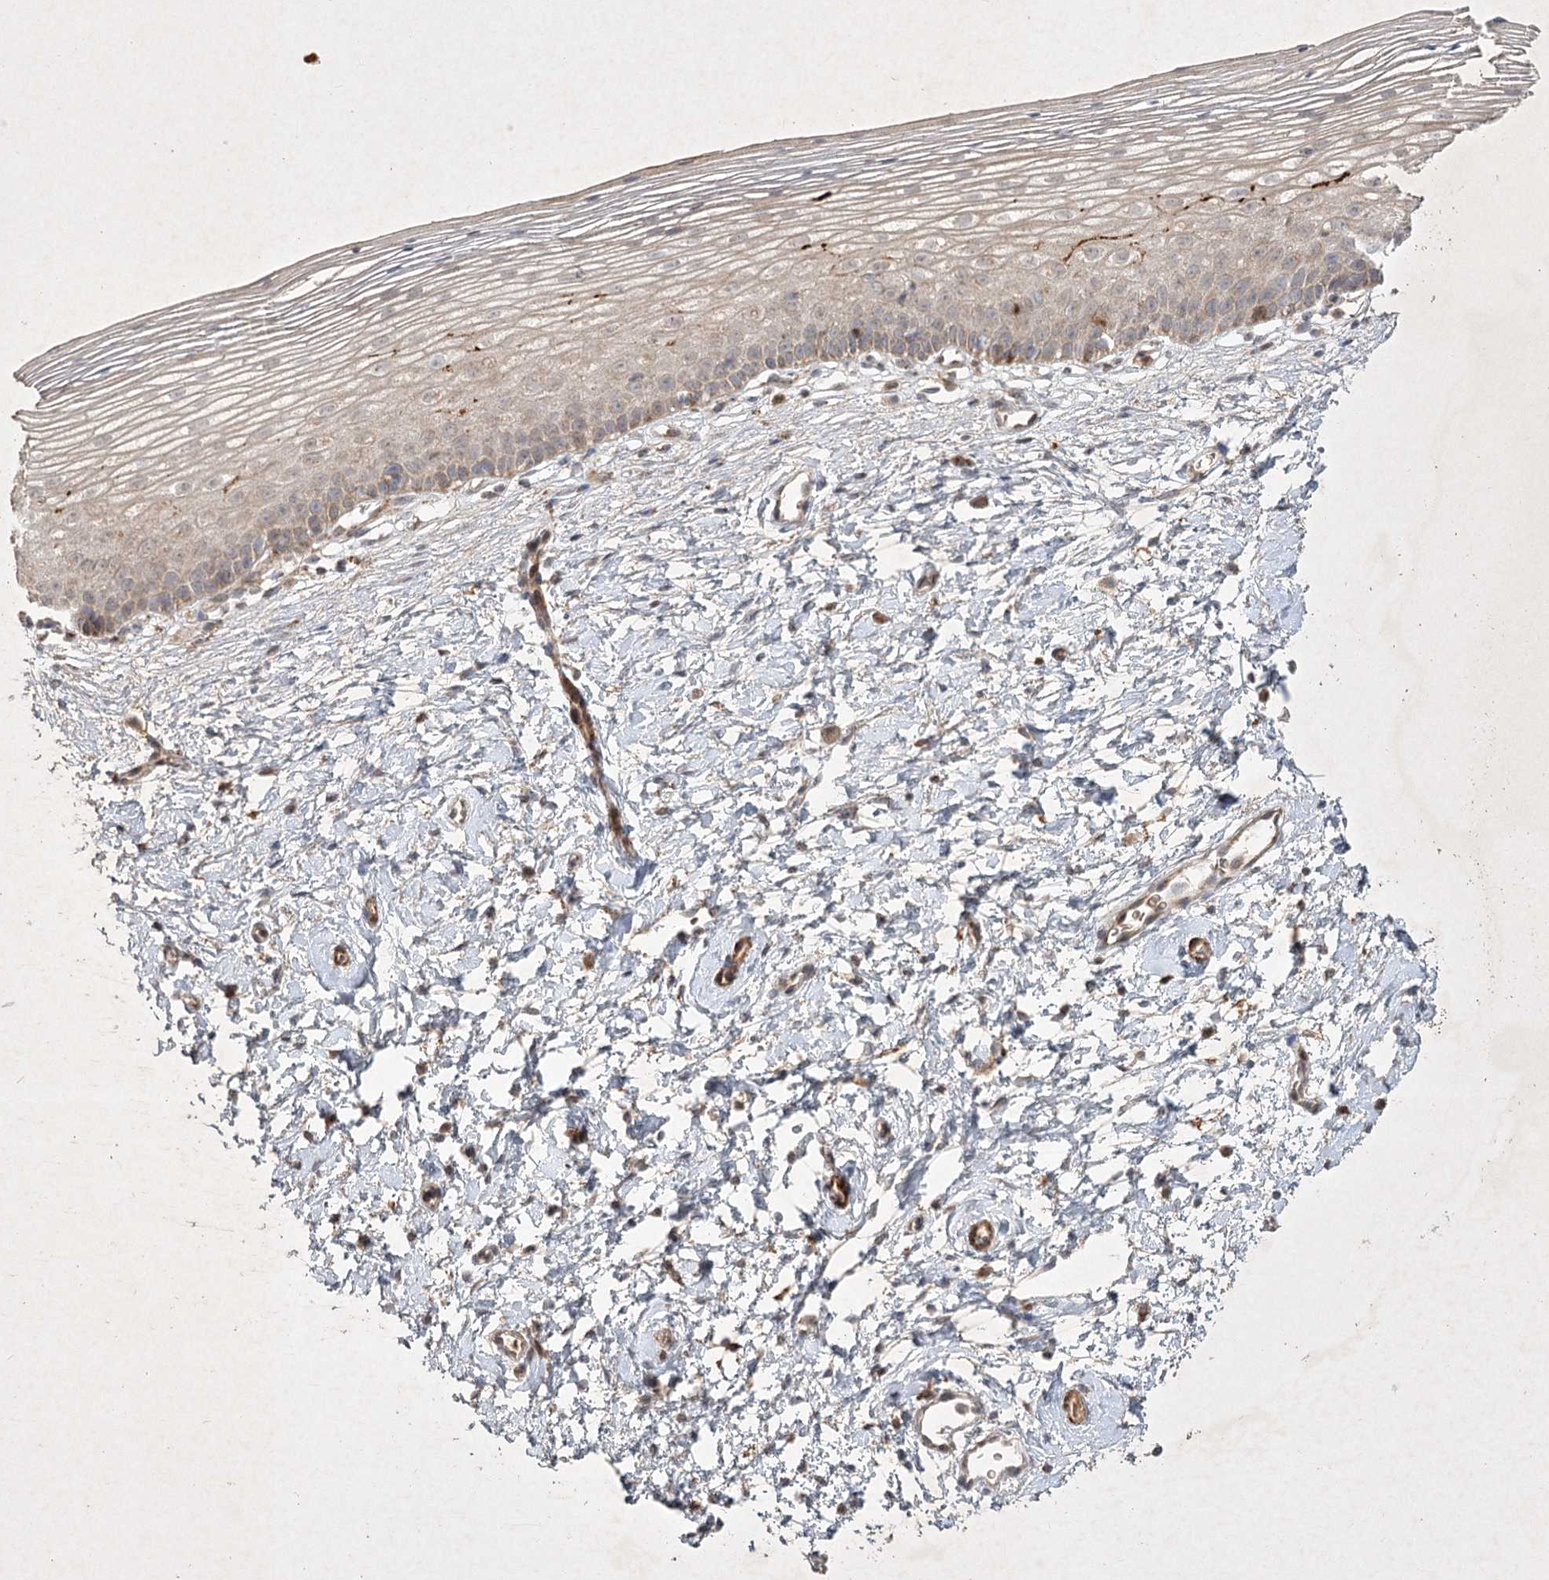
{"staining": {"intensity": "moderate", "quantity": ">75%", "location": "cytoplasmic/membranous,nuclear"}, "tissue": "cervix", "cell_type": "Glandular cells", "image_type": "normal", "snomed": [{"axis": "morphology", "description": "Normal tissue, NOS"}, {"axis": "topography", "description": "Cervix"}], "caption": "DAB immunohistochemical staining of benign human cervix demonstrates moderate cytoplasmic/membranous,nuclear protein positivity in about >75% of glandular cells. (DAB (3,3'-diaminobenzidine) IHC with brightfield microscopy, high magnification).", "gene": "KBTBD4", "patient": {"sex": "female", "age": 72}}